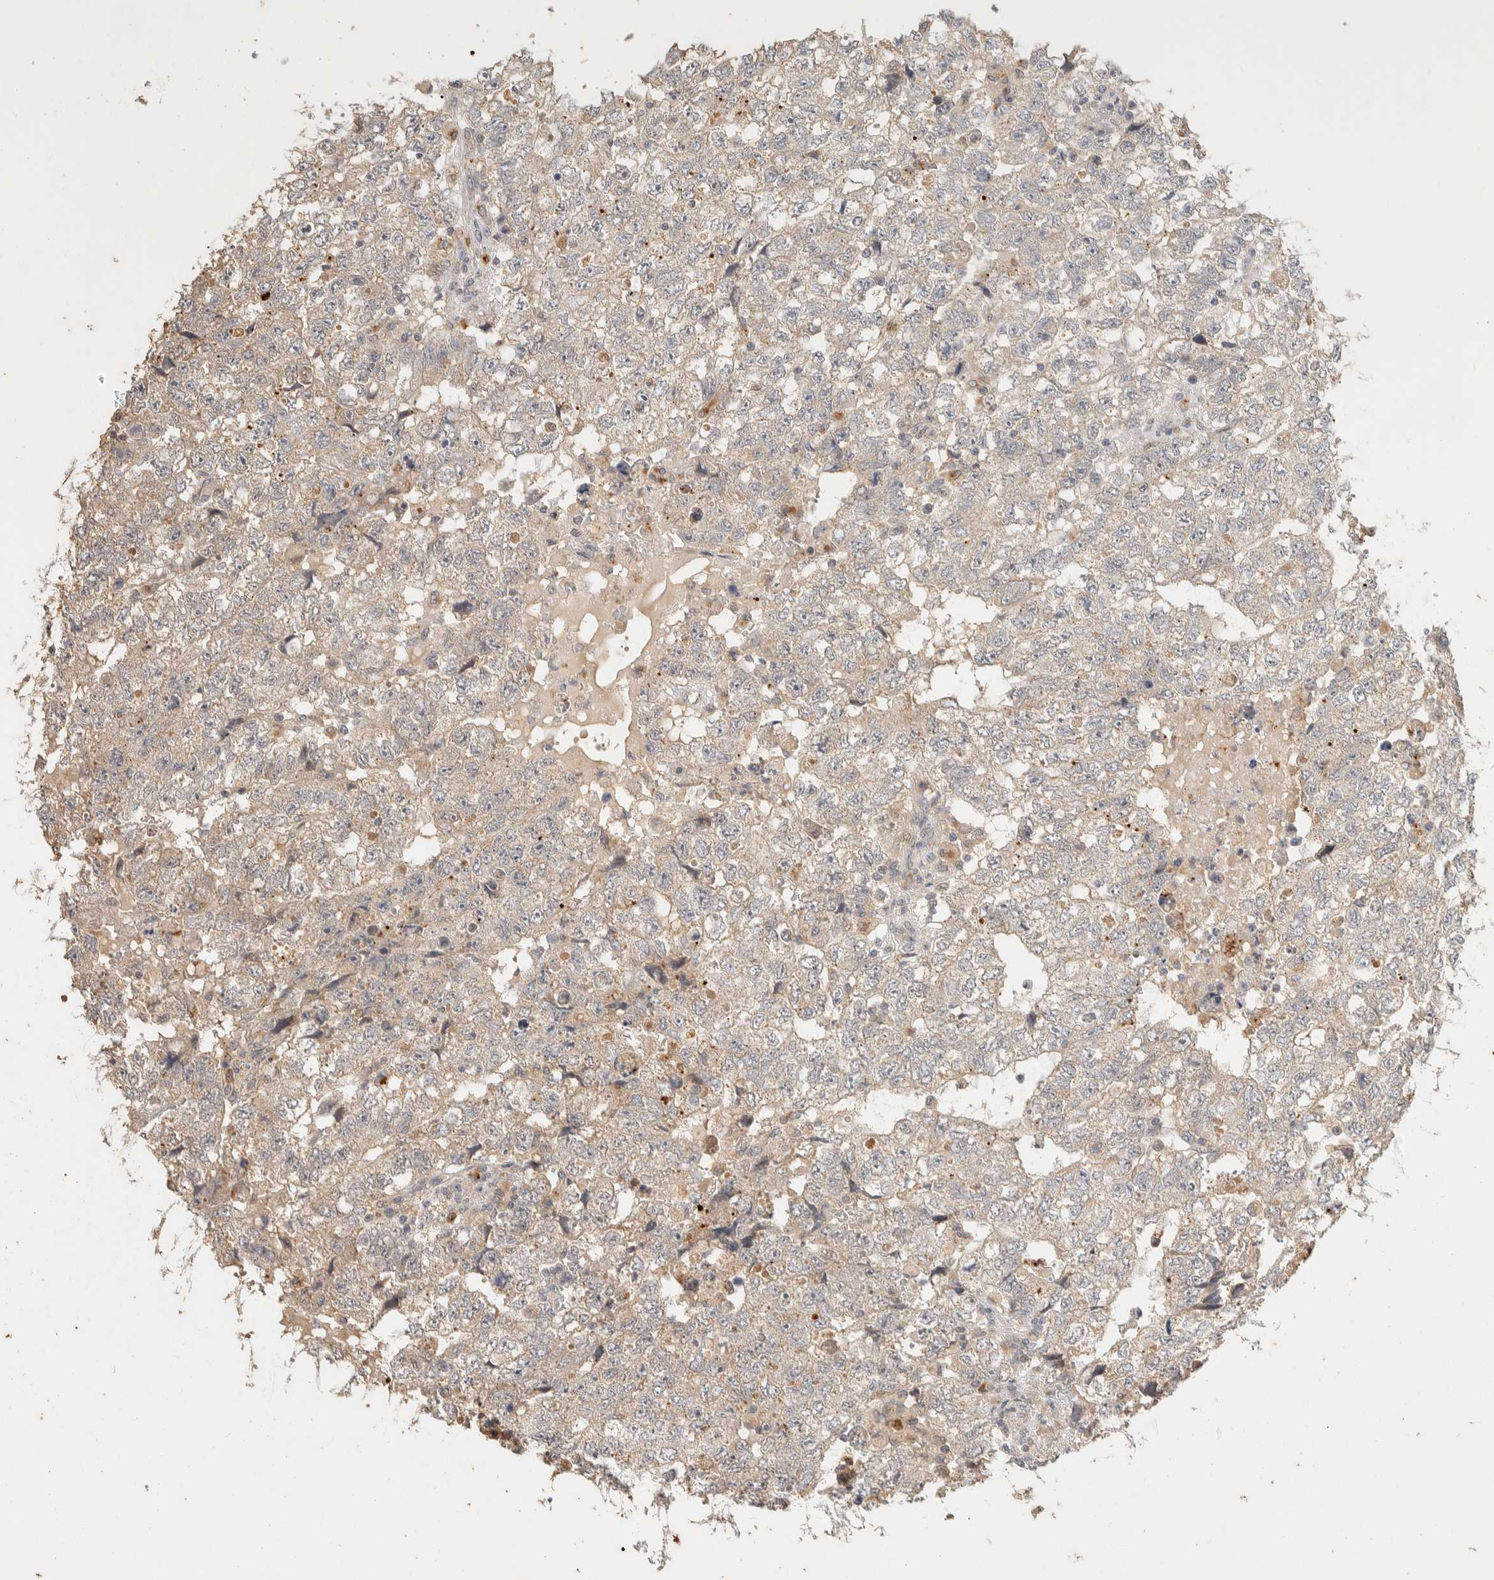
{"staining": {"intensity": "weak", "quantity": "<25%", "location": "cytoplasmic/membranous"}, "tissue": "testis cancer", "cell_type": "Tumor cells", "image_type": "cancer", "snomed": [{"axis": "morphology", "description": "Carcinoma, Embryonal, NOS"}, {"axis": "topography", "description": "Testis"}], "caption": "IHC of human testis embryonal carcinoma displays no positivity in tumor cells.", "gene": "ITPA", "patient": {"sex": "male", "age": 36}}